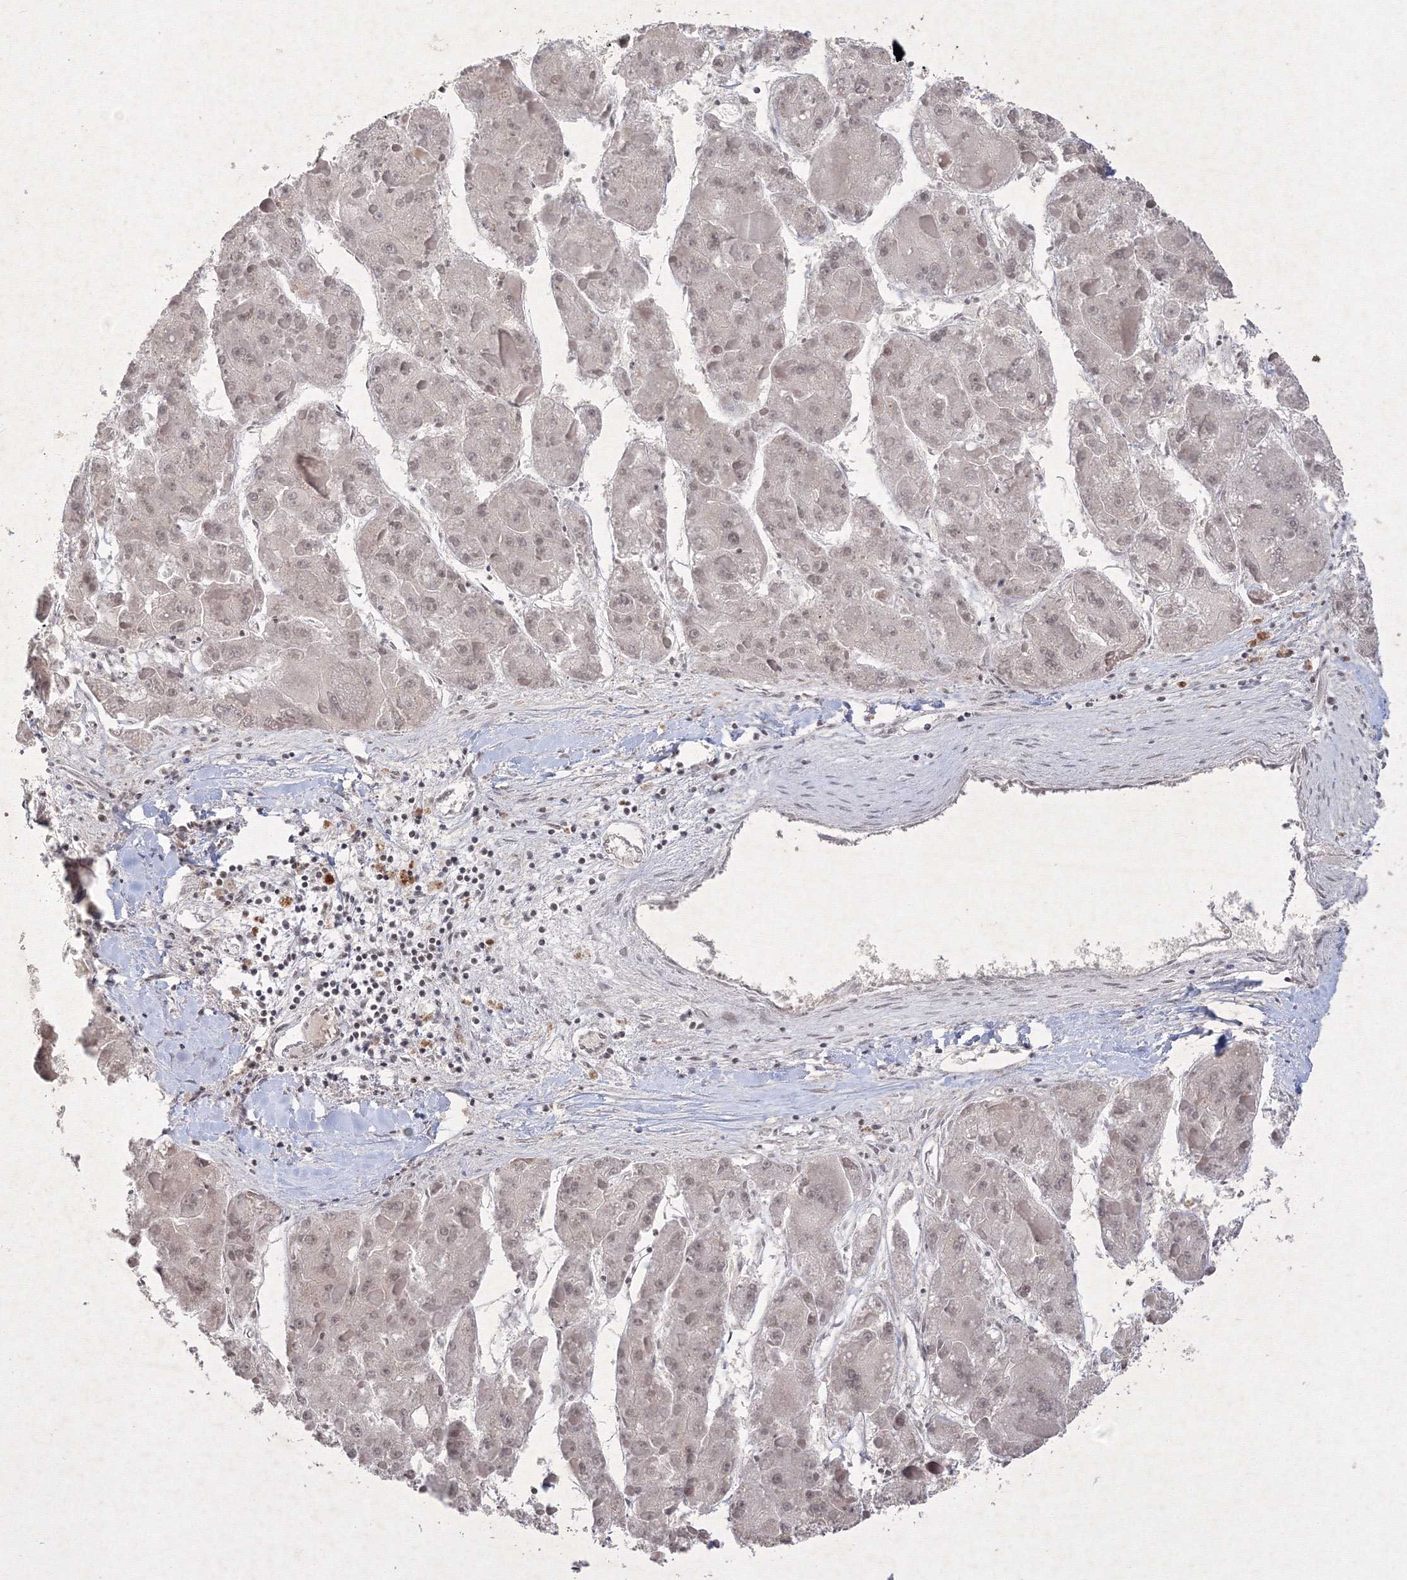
{"staining": {"intensity": "weak", "quantity": ">75%", "location": "nuclear"}, "tissue": "liver cancer", "cell_type": "Tumor cells", "image_type": "cancer", "snomed": [{"axis": "morphology", "description": "Carcinoma, Hepatocellular, NOS"}, {"axis": "topography", "description": "Liver"}], "caption": "Protein expression analysis of human liver cancer (hepatocellular carcinoma) reveals weak nuclear staining in about >75% of tumor cells.", "gene": "NXPE3", "patient": {"sex": "female", "age": 73}}